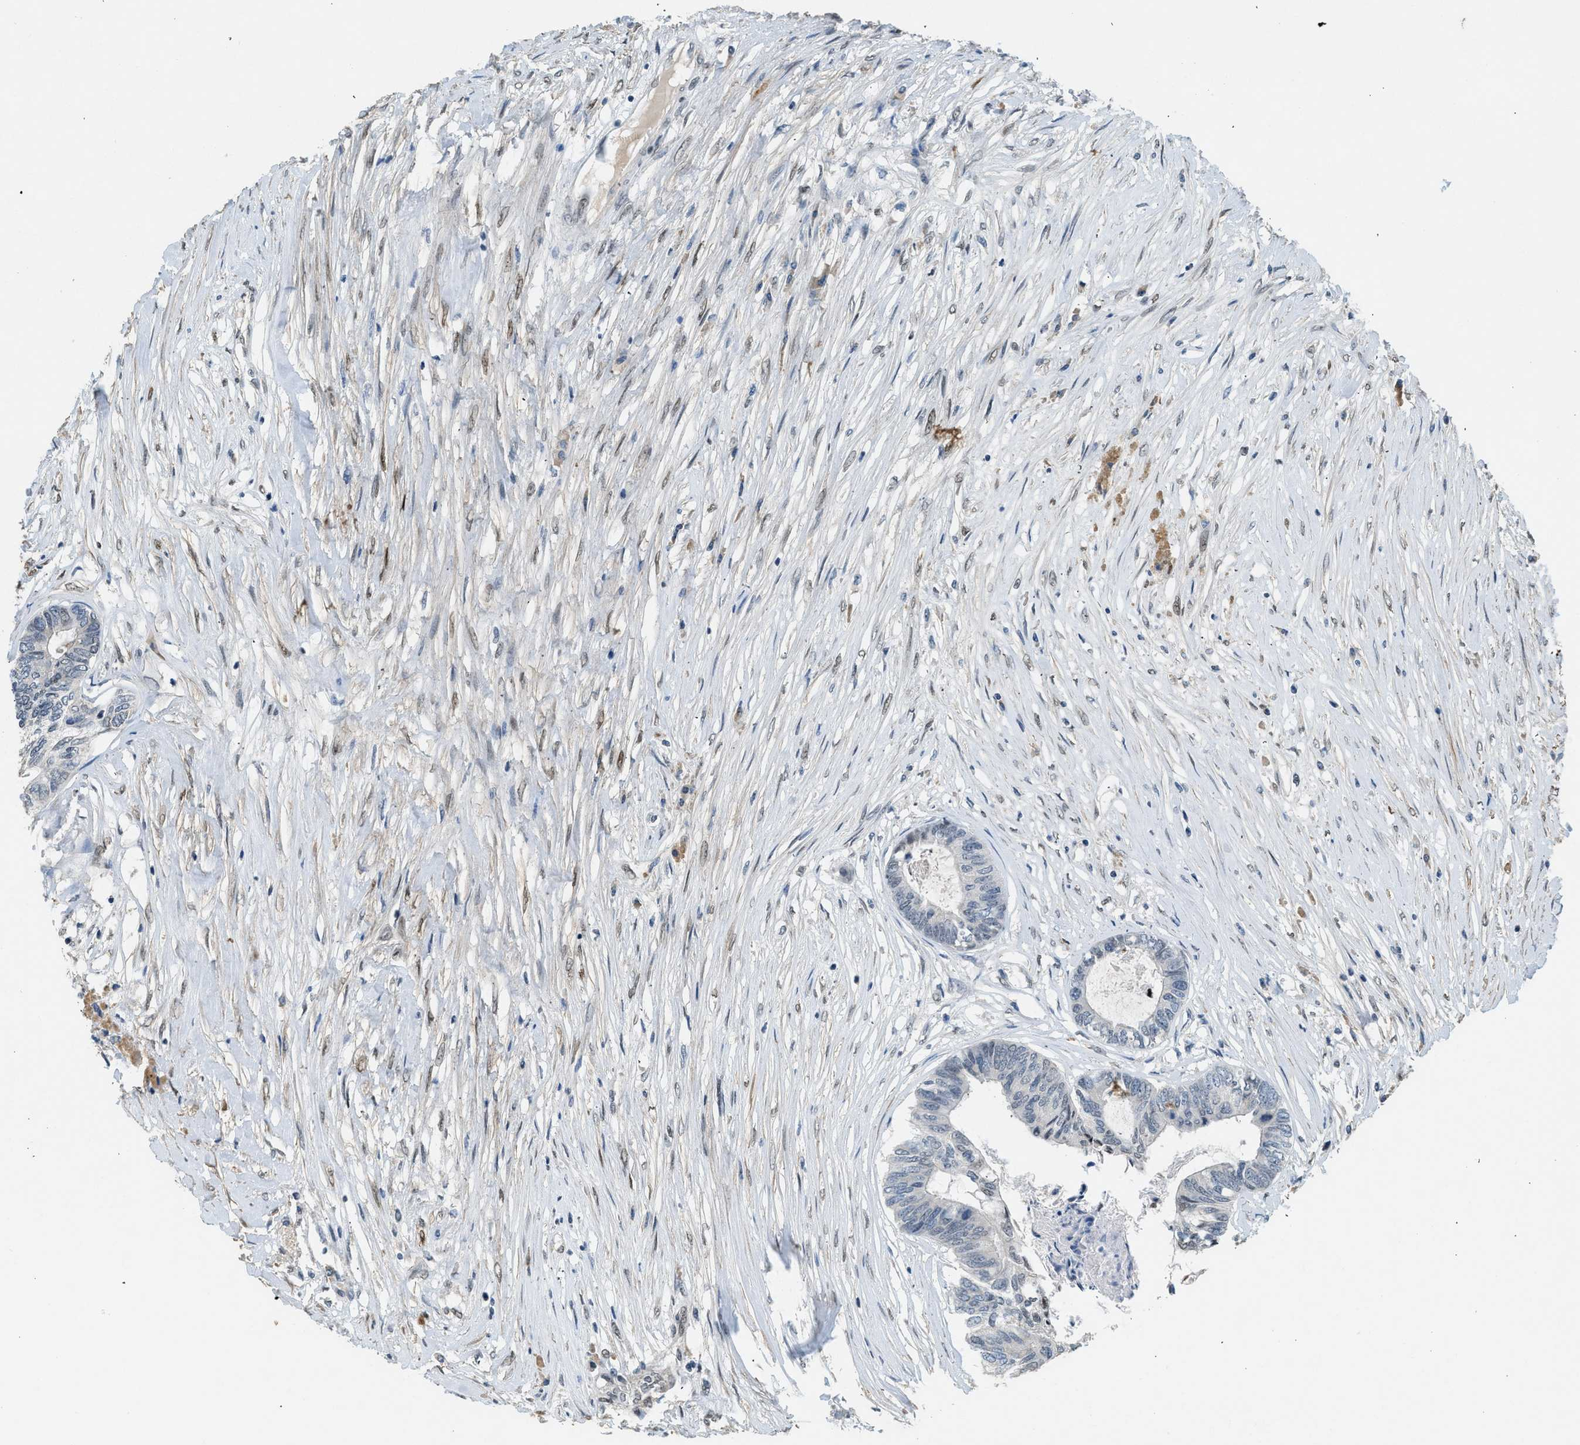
{"staining": {"intensity": "negative", "quantity": "none", "location": "none"}, "tissue": "colorectal cancer", "cell_type": "Tumor cells", "image_type": "cancer", "snomed": [{"axis": "morphology", "description": "Adenocarcinoma, NOS"}, {"axis": "topography", "description": "Rectum"}], "caption": "This micrograph is of colorectal cancer stained with IHC to label a protein in brown with the nuclei are counter-stained blue. There is no positivity in tumor cells.", "gene": "ZBTB20", "patient": {"sex": "male", "age": 63}}